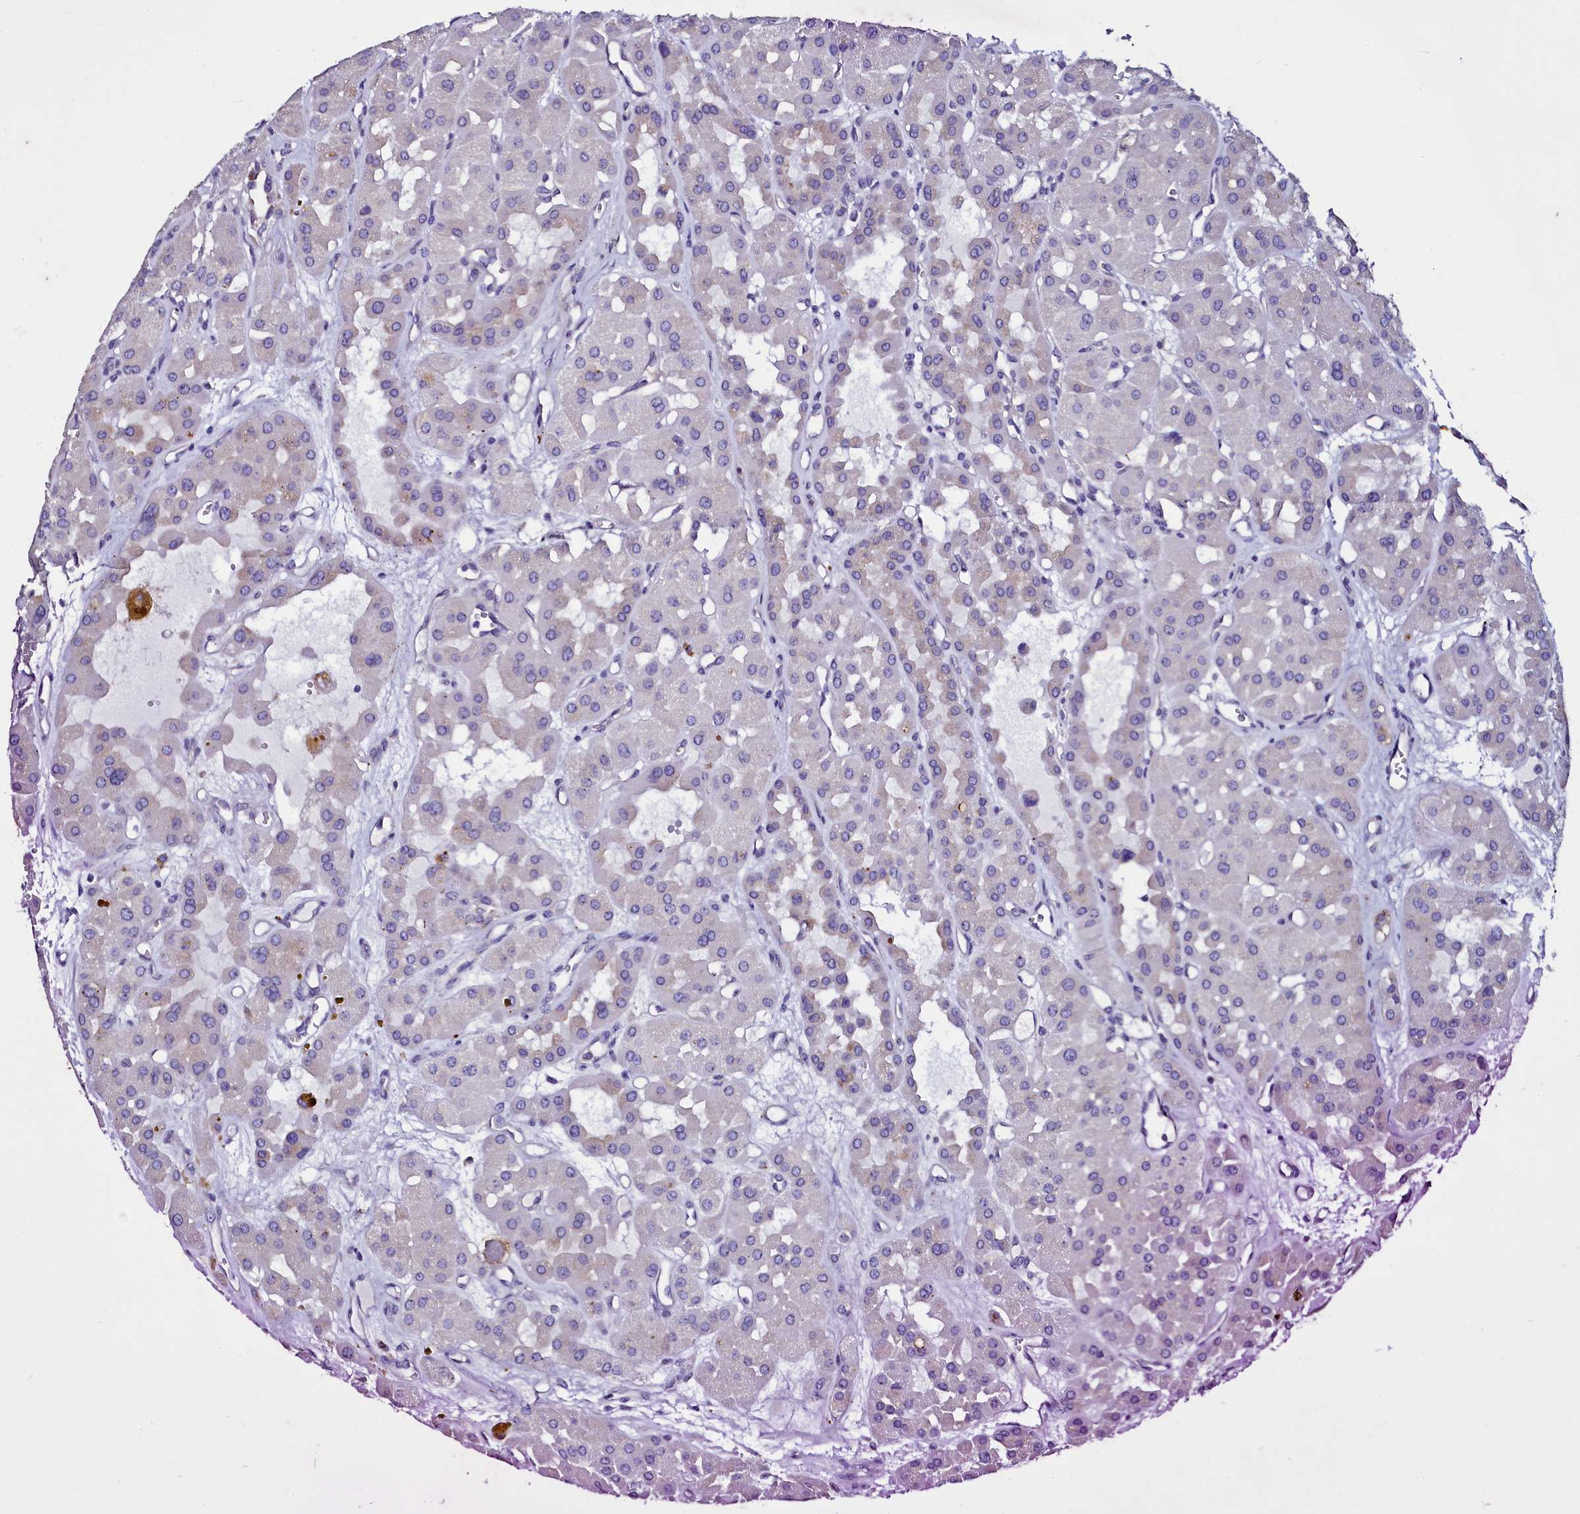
{"staining": {"intensity": "negative", "quantity": "none", "location": "none"}, "tissue": "renal cancer", "cell_type": "Tumor cells", "image_type": "cancer", "snomed": [{"axis": "morphology", "description": "Carcinoma, NOS"}, {"axis": "topography", "description": "Kidney"}], "caption": "Photomicrograph shows no significant protein expression in tumor cells of renal cancer (carcinoma).", "gene": "SELENOT", "patient": {"sex": "female", "age": 75}}